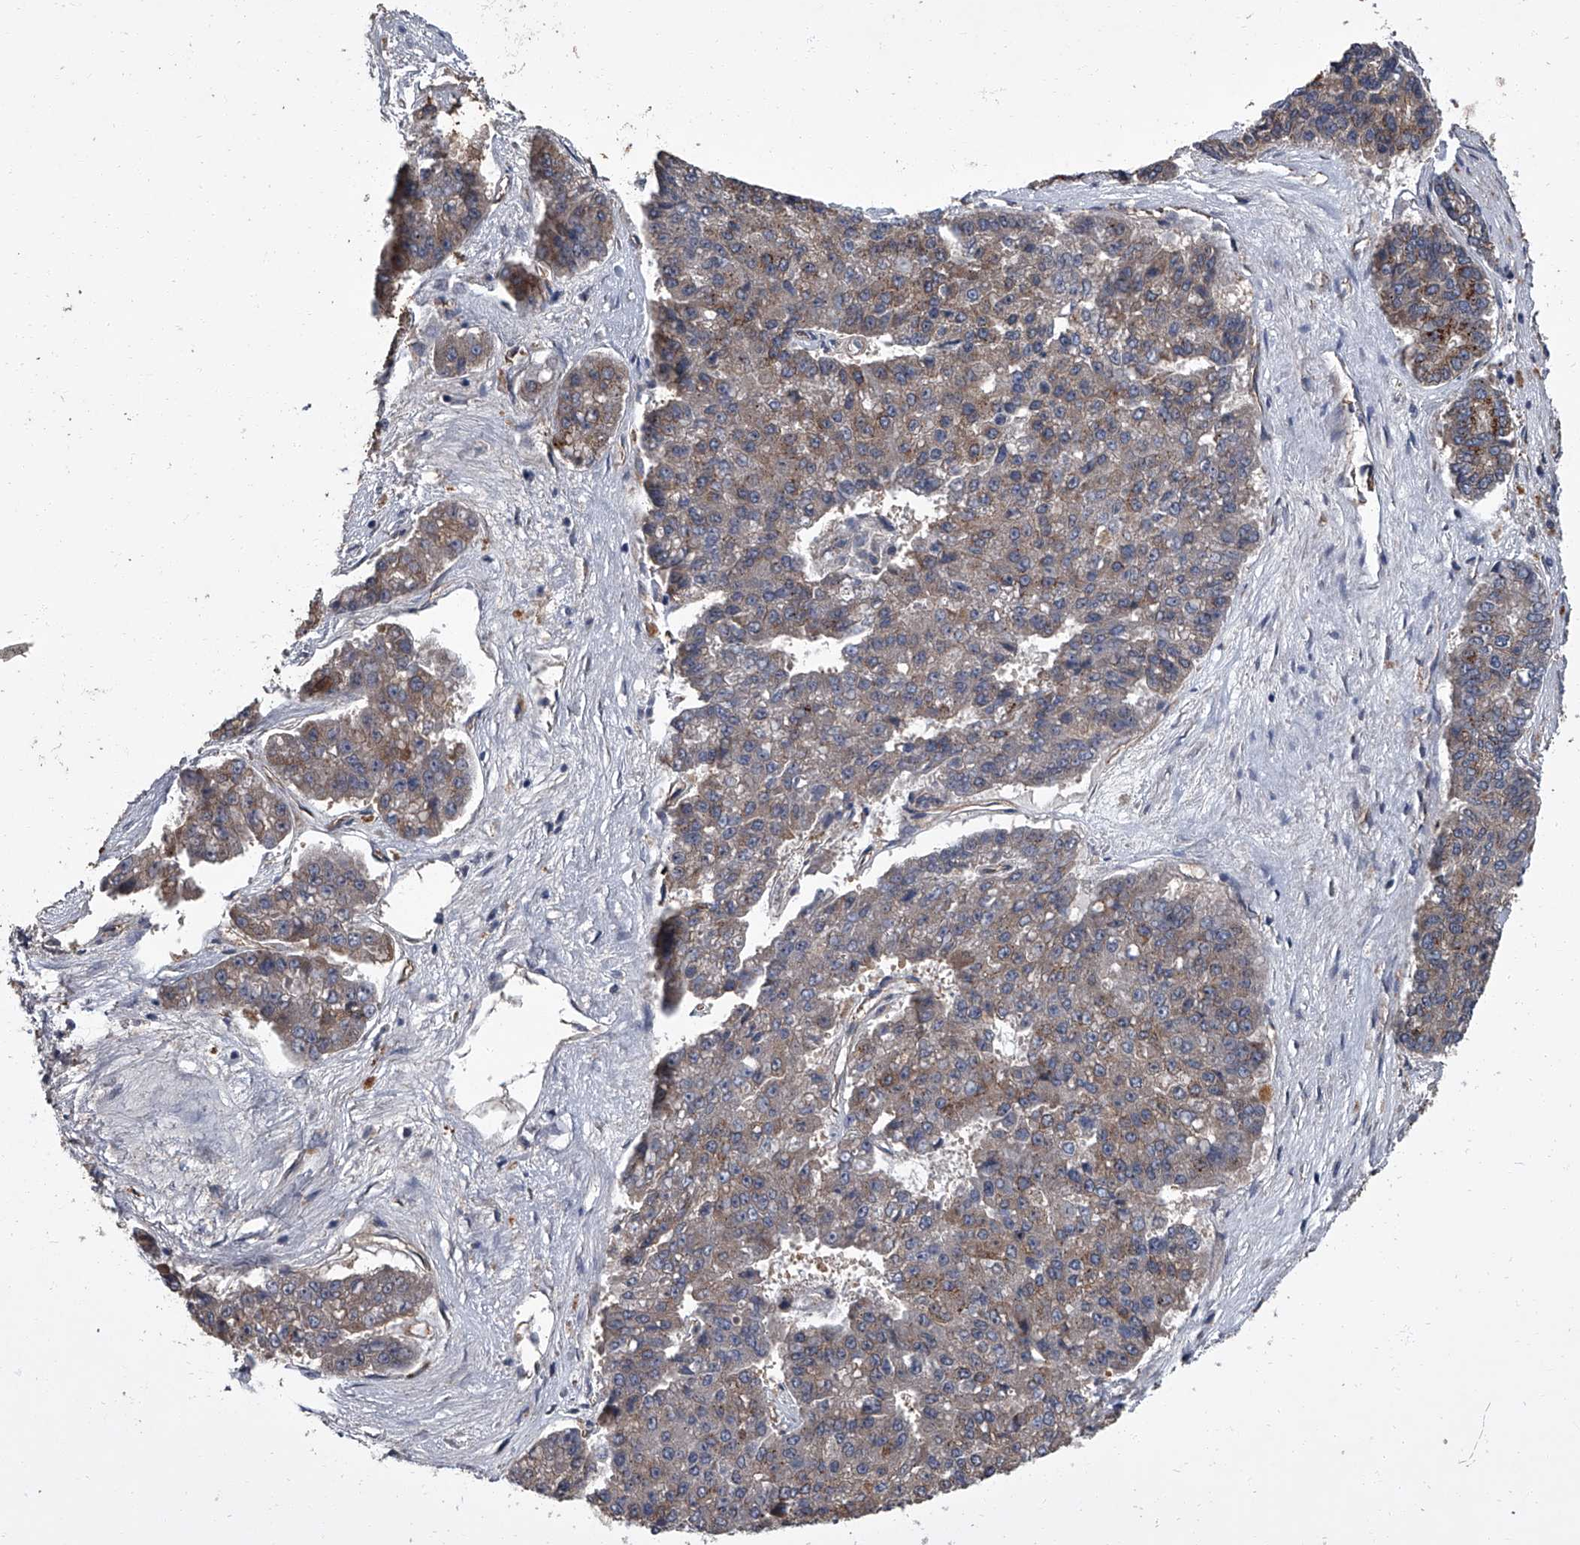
{"staining": {"intensity": "moderate", "quantity": "25%-75%", "location": "cytoplasmic/membranous"}, "tissue": "pancreatic cancer", "cell_type": "Tumor cells", "image_type": "cancer", "snomed": [{"axis": "morphology", "description": "Adenocarcinoma, NOS"}, {"axis": "topography", "description": "Pancreas"}], "caption": "Pancreatic adenocarcinoma stained for a protein demonstrates moderate cytoplasmic/membranous positivity in tumor cells. (Brightfield microscopy of DAB IHC at high magnification).", "gene": "SIRT4", "patient": {"sex": "male", "age": 50}}